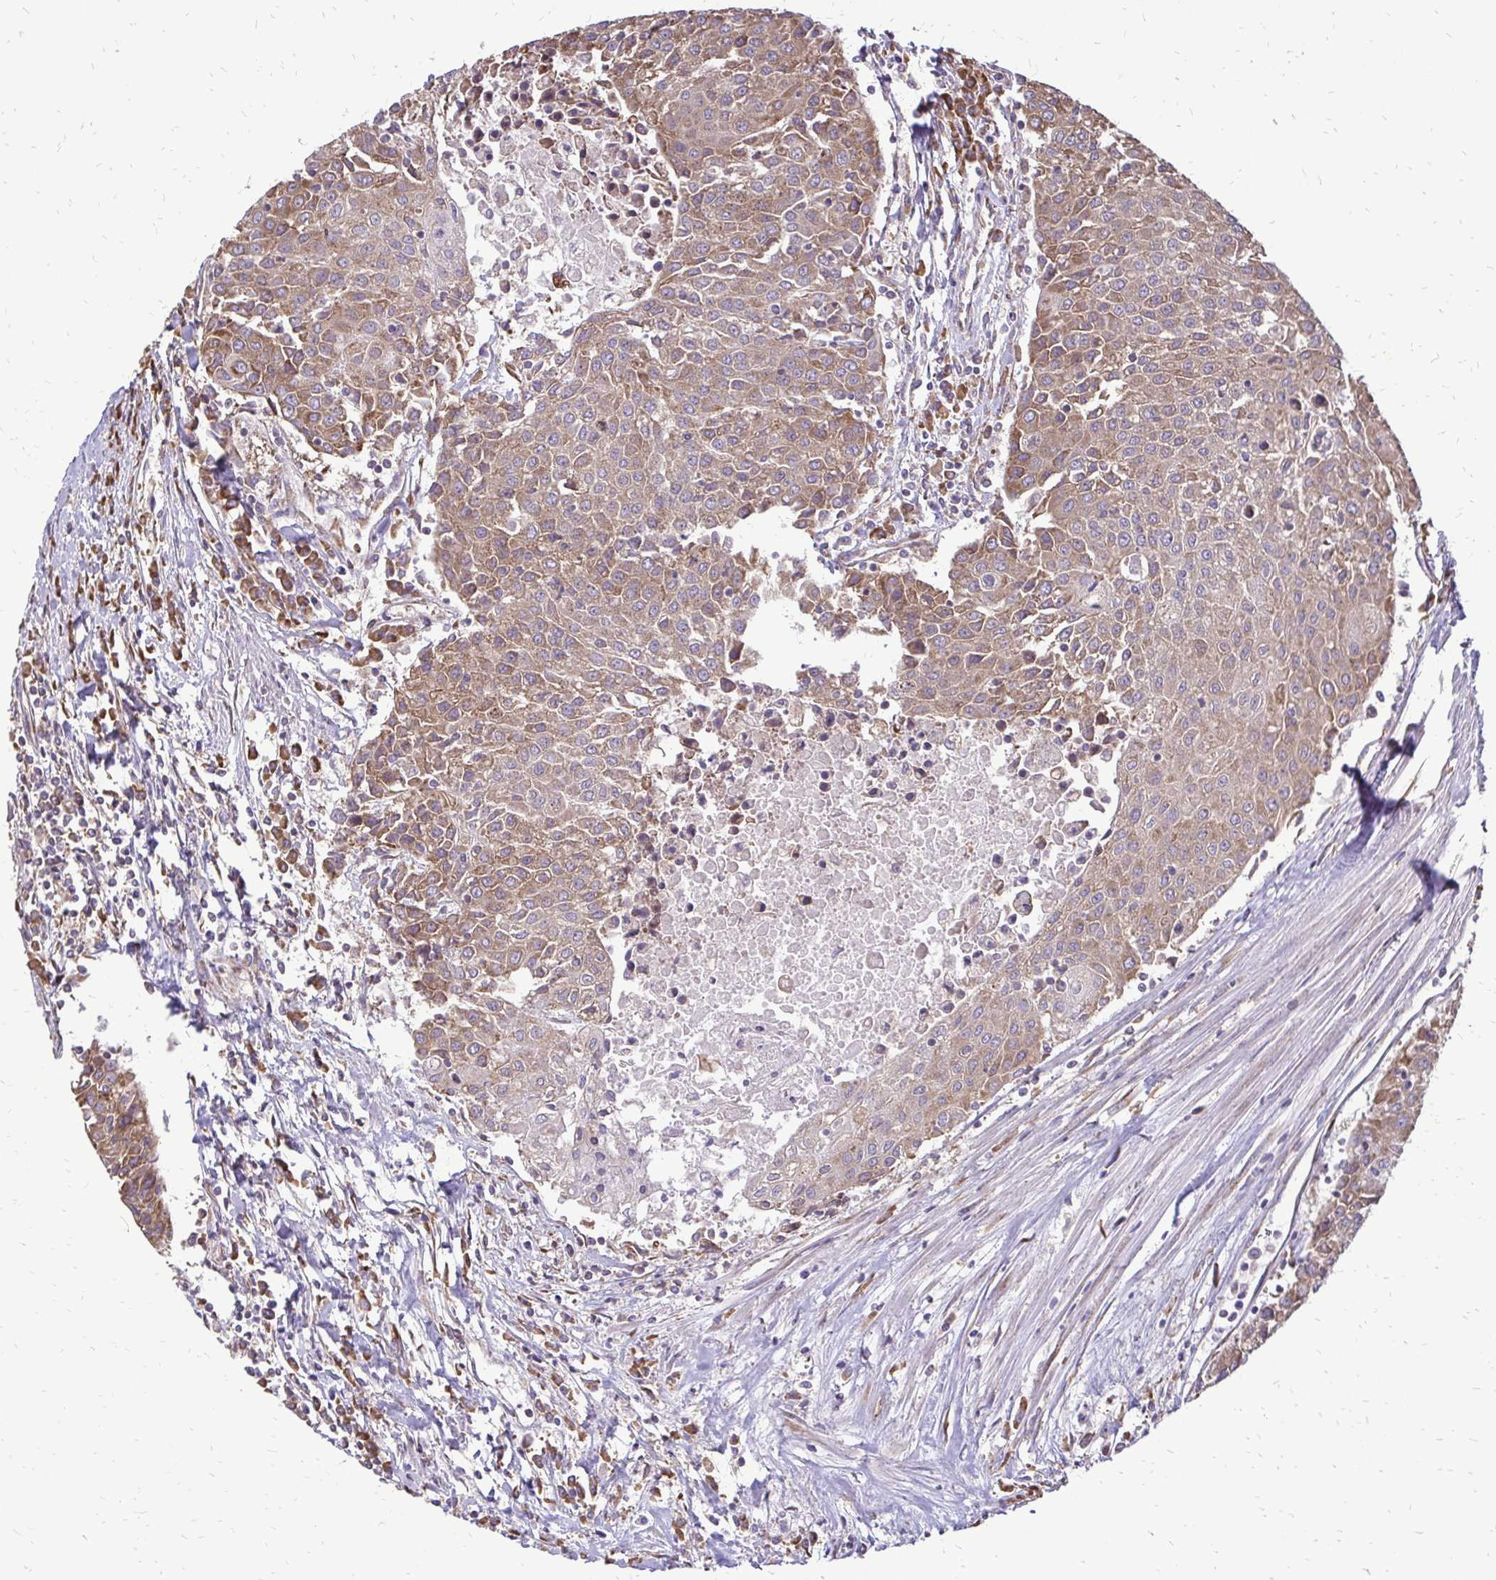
{"staining": {"intensity": "moderate", "quantity": ">75%", "location": "cytoplasmic/membranous"}, "tissue": "urothelial cancer", "cell_type": "Tumor cells", "image_type": "cancer", "snomed": [{"axis": "morphology", "description": "Urothelial carcinoma, High grade"}, {"axis": "topography", "description": "Urinary bladder"}], "caption": "A brown stain highlights moderate cytoplasmic/membranous positivity of a protein in human urothelial carcinoma (high-grade) tumor cells.", "gene": "RPS3", "patient": {"sex": "female", "age": 85}}